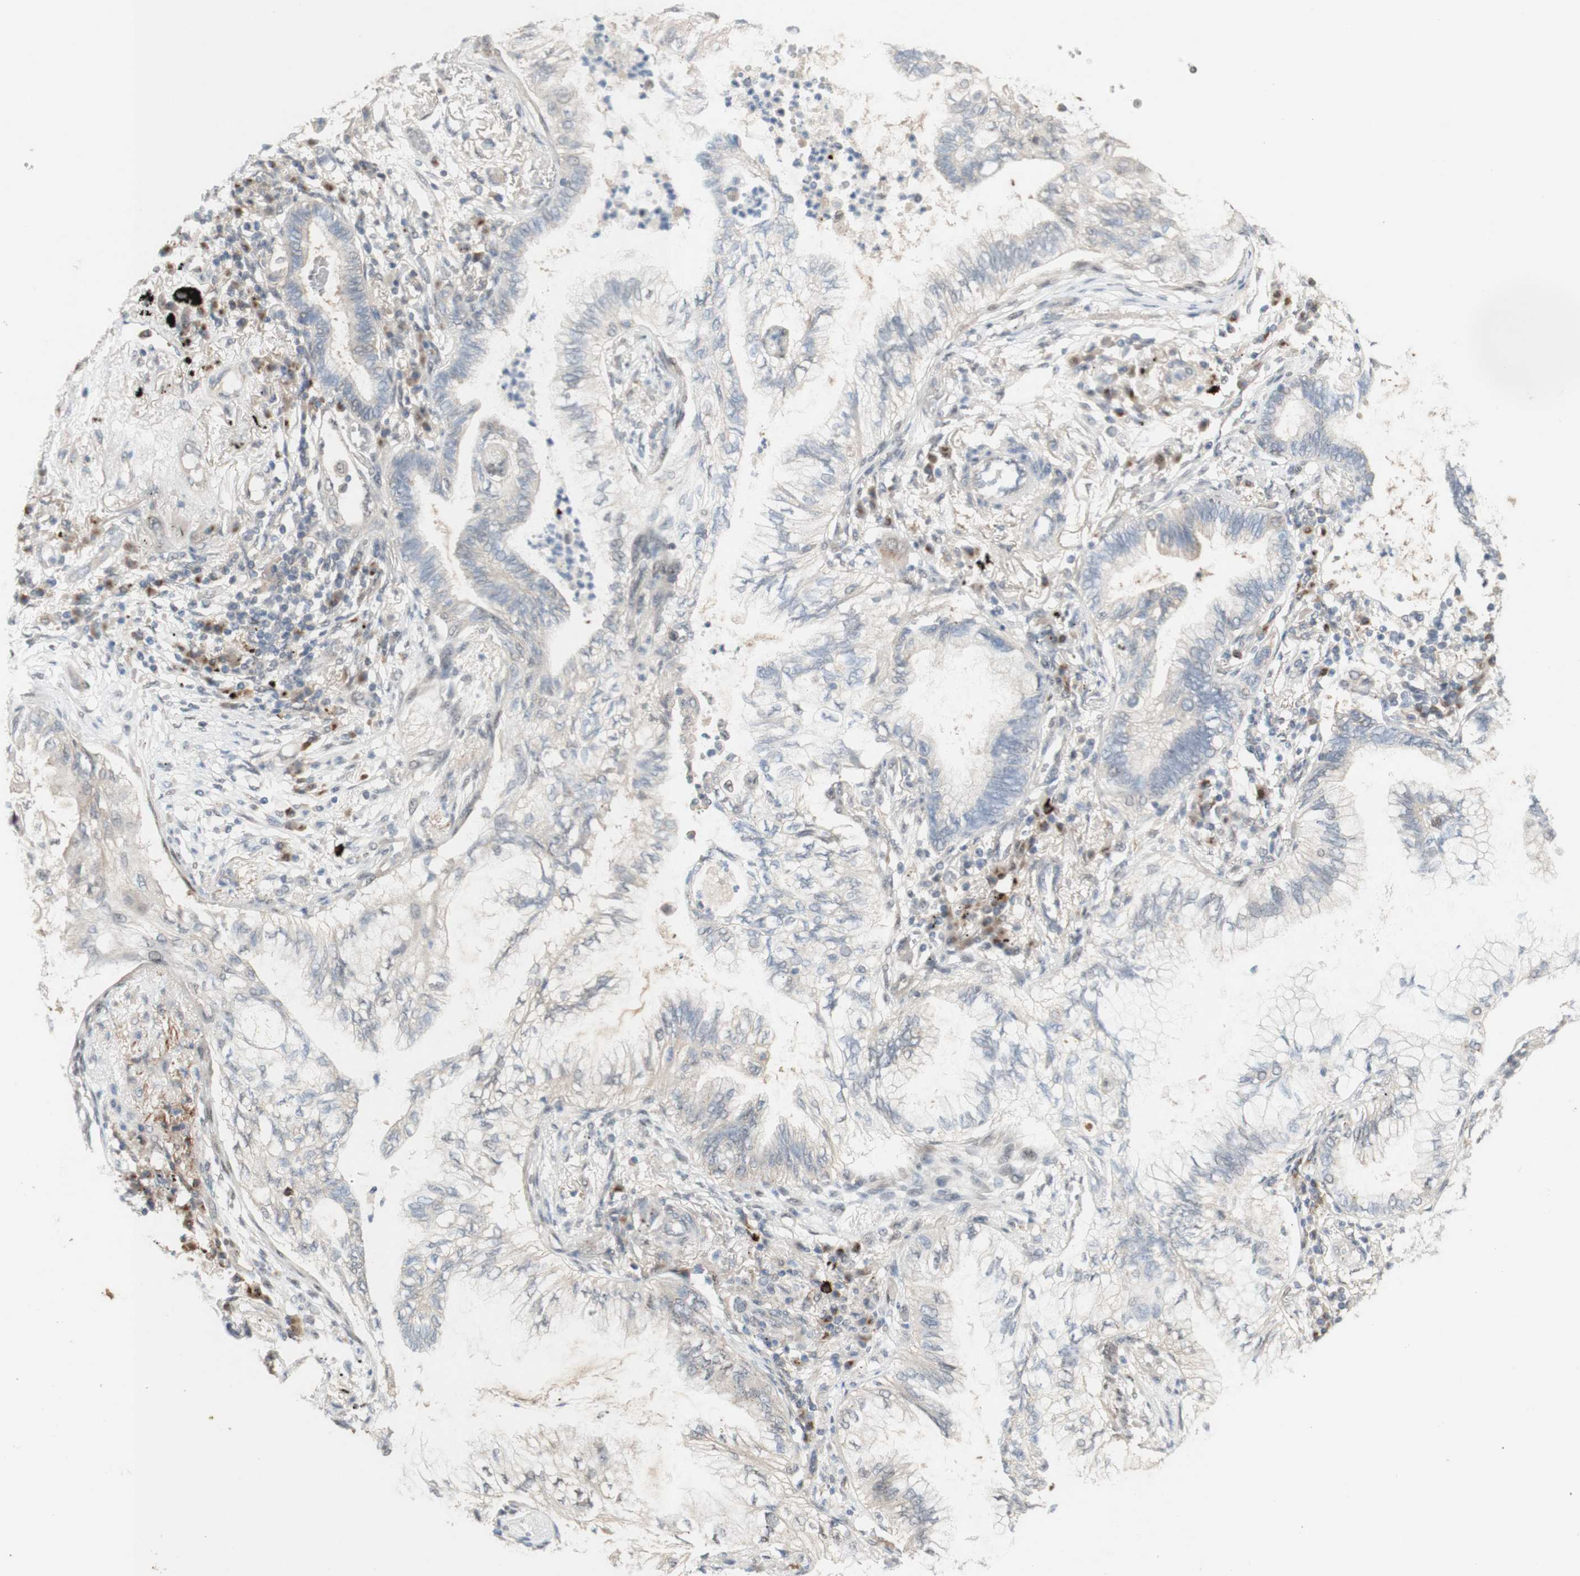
{"staining": {"intensity": "weak", "quantity": ">75%", "location": "cytoplasmic/membranous"}, "tissue": "lung cancer", "cell_type": "Tumor cells", "image_type": "cancer", "snomed": [{"axis": "morphology", "description": "Normal tissue, NOS"}, {"axis": "morphology", "description": "Adenocarcinoma, NOS"}, {"axis": "topography", "description": "Bronchus"}, {"axis": "topography", "description": "Lung"}], "caption": "Tumor cells reveal low levels of weak cytoplasmic/membranous expression in about >75% of cells in adenocarcinoma (lung).", "gene": "CYLD", "patient": {"sex": "female", "age": 70}}